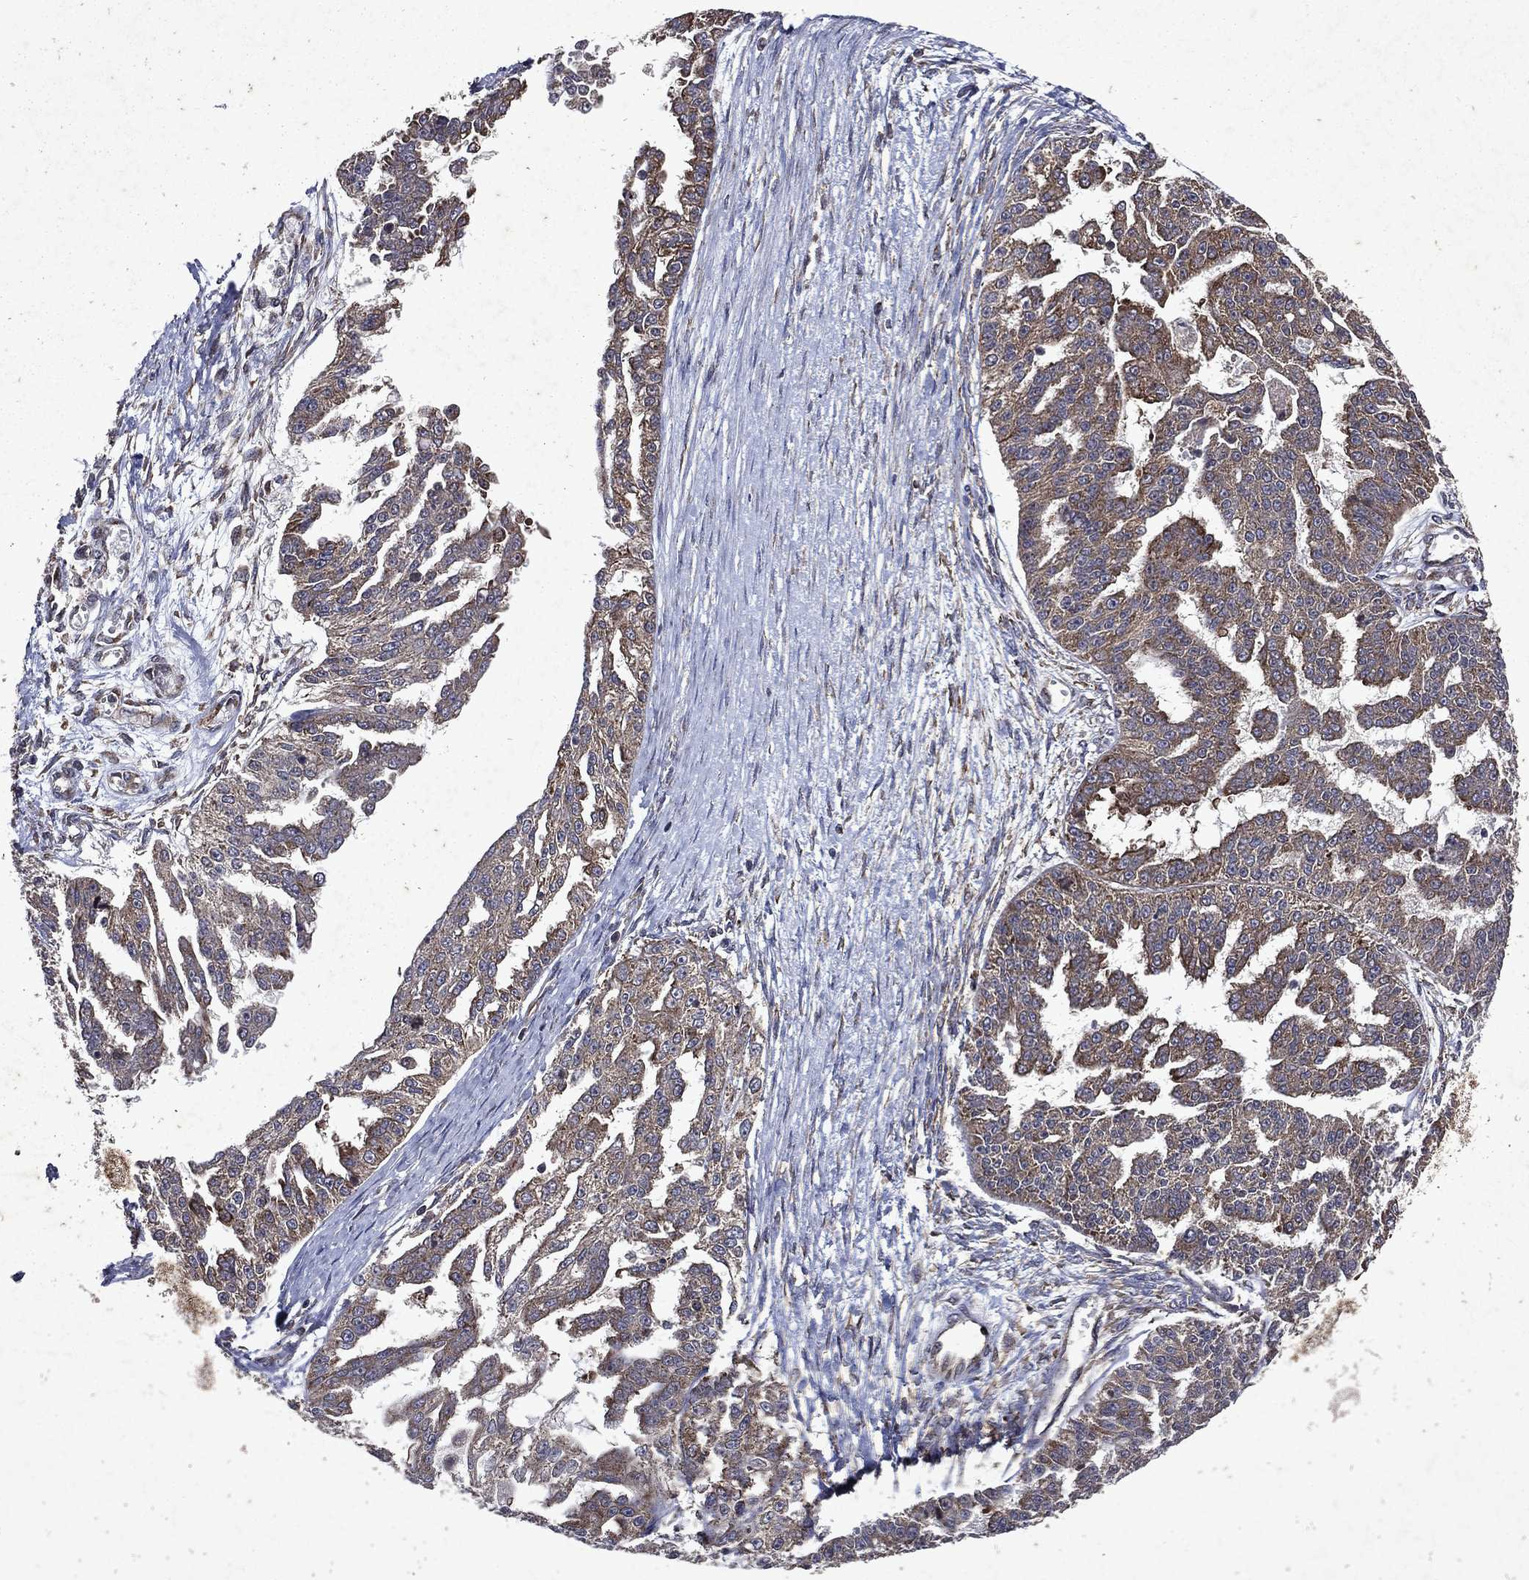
{"staining": {"intensity": "weak", "quantity": "25%-75%", "location": "cytoplasmic/membranous"}, "tissue": "ovarian cancer", "cell_type": "Tumor cells", "image_type": "cancer", "snomed": [{"axis": "morphology", "description": "Cystadenocarcinoma, serous, NOS"}, {"axis": "topography", "description": "Ovary"}], "caption": "DAB (3,3'-diaminobenzidine) immunohistochemical staining of human ovarian serous cystadenocarcinoma shows weak cytoplasmic/membranous protein positivity in approximately 25%-75% of tumor cells. (IHC, brightfield microscopy, high magnification).", "gene": "EIF2B4", "patient": {"sex": "female", "age": 58}}